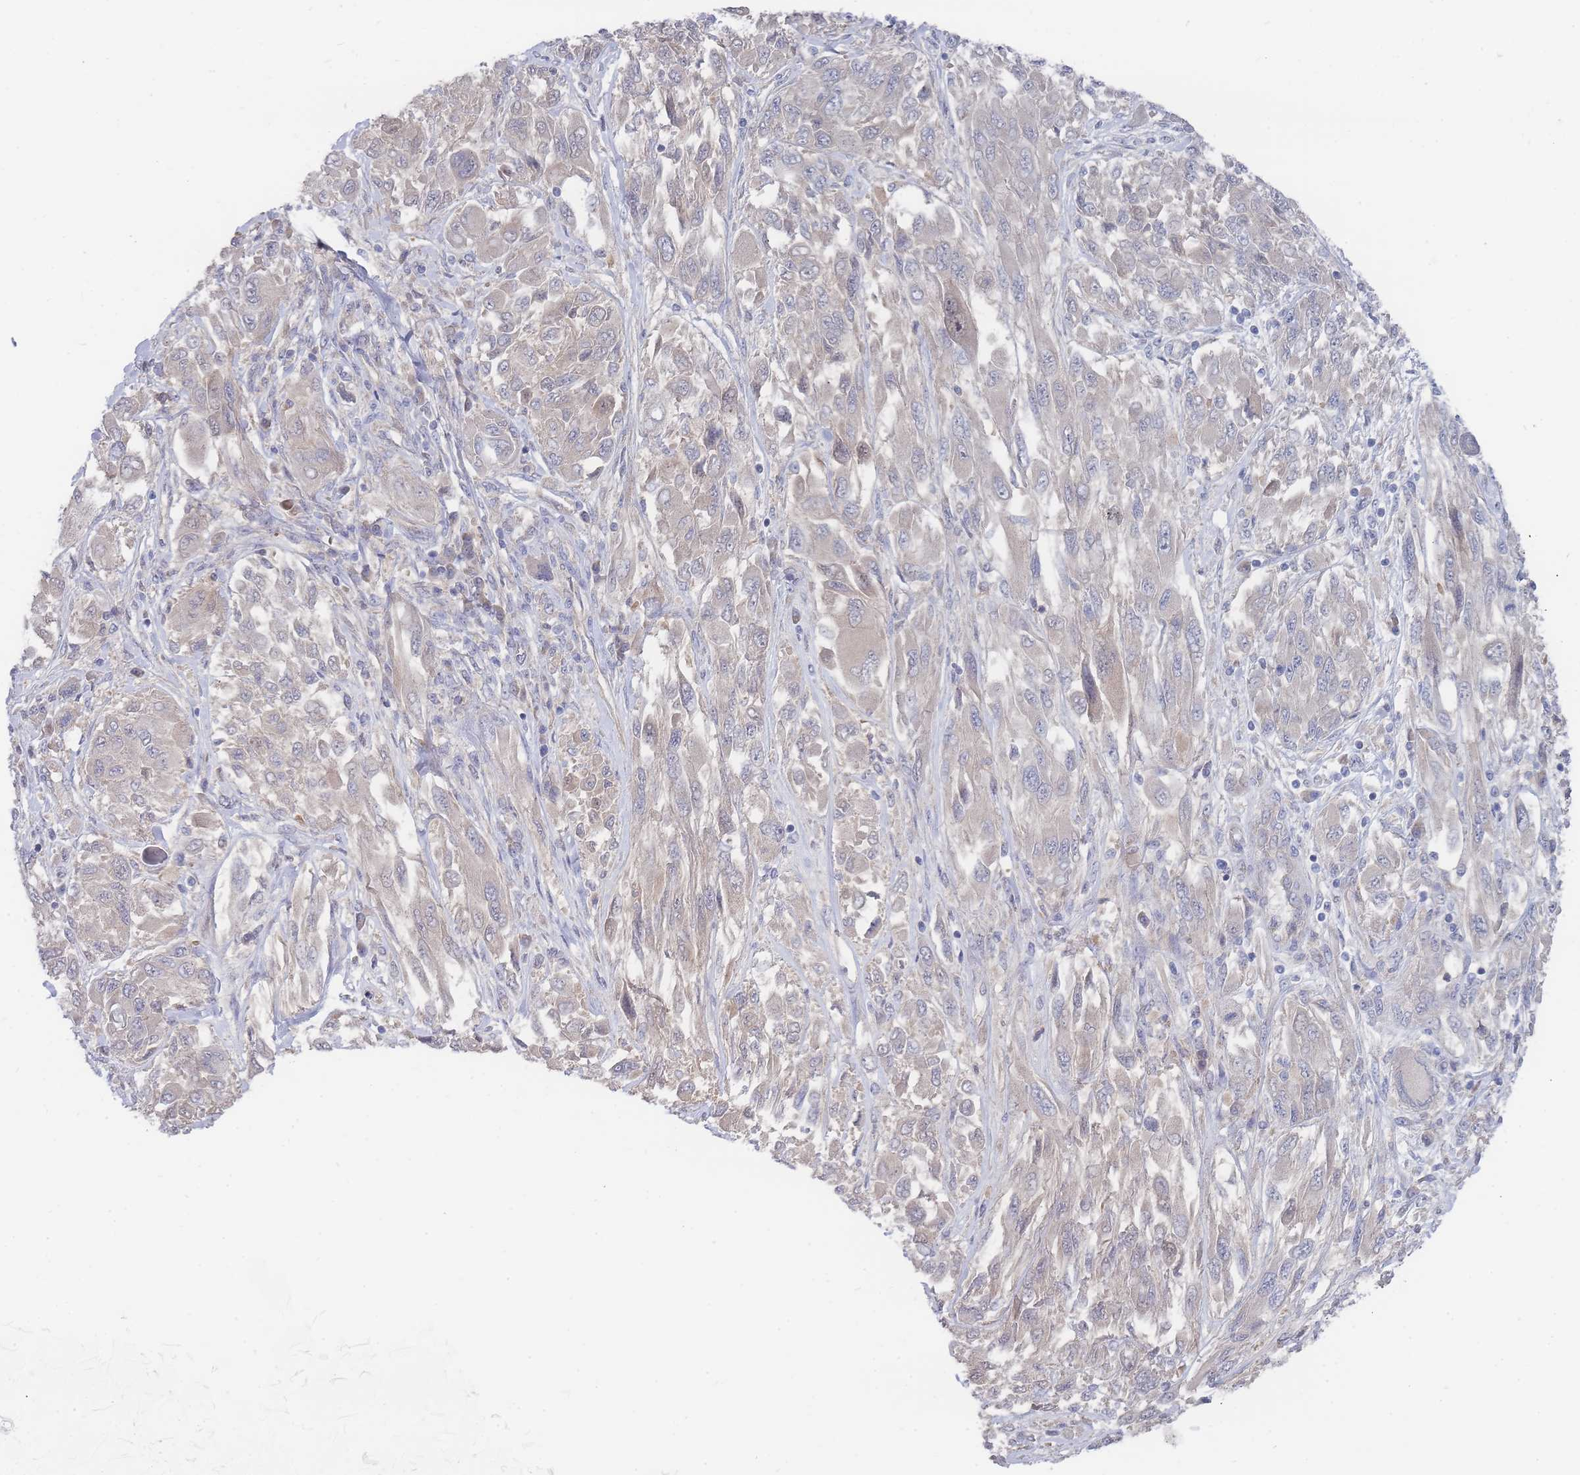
{"staining": {"intensity": "negative", "quantity": "none", "location": "none"}, "tissue": "melanoma", "cell_type": "Tumor cells", "image_type": "cancer", "snomed": [{"axis": "morphology", "description": "Malignant melanoma, NOS"}, {"axis": "topography", "description": "Skin"}], "caption": "An immunohistochemistry (IHC) histopathology image of malignant melanoma is shown. There is no staining in tumor cells of malignant melanoma.", "gene": "NUB1", "patient": {"sex": "female", "age": 91}}